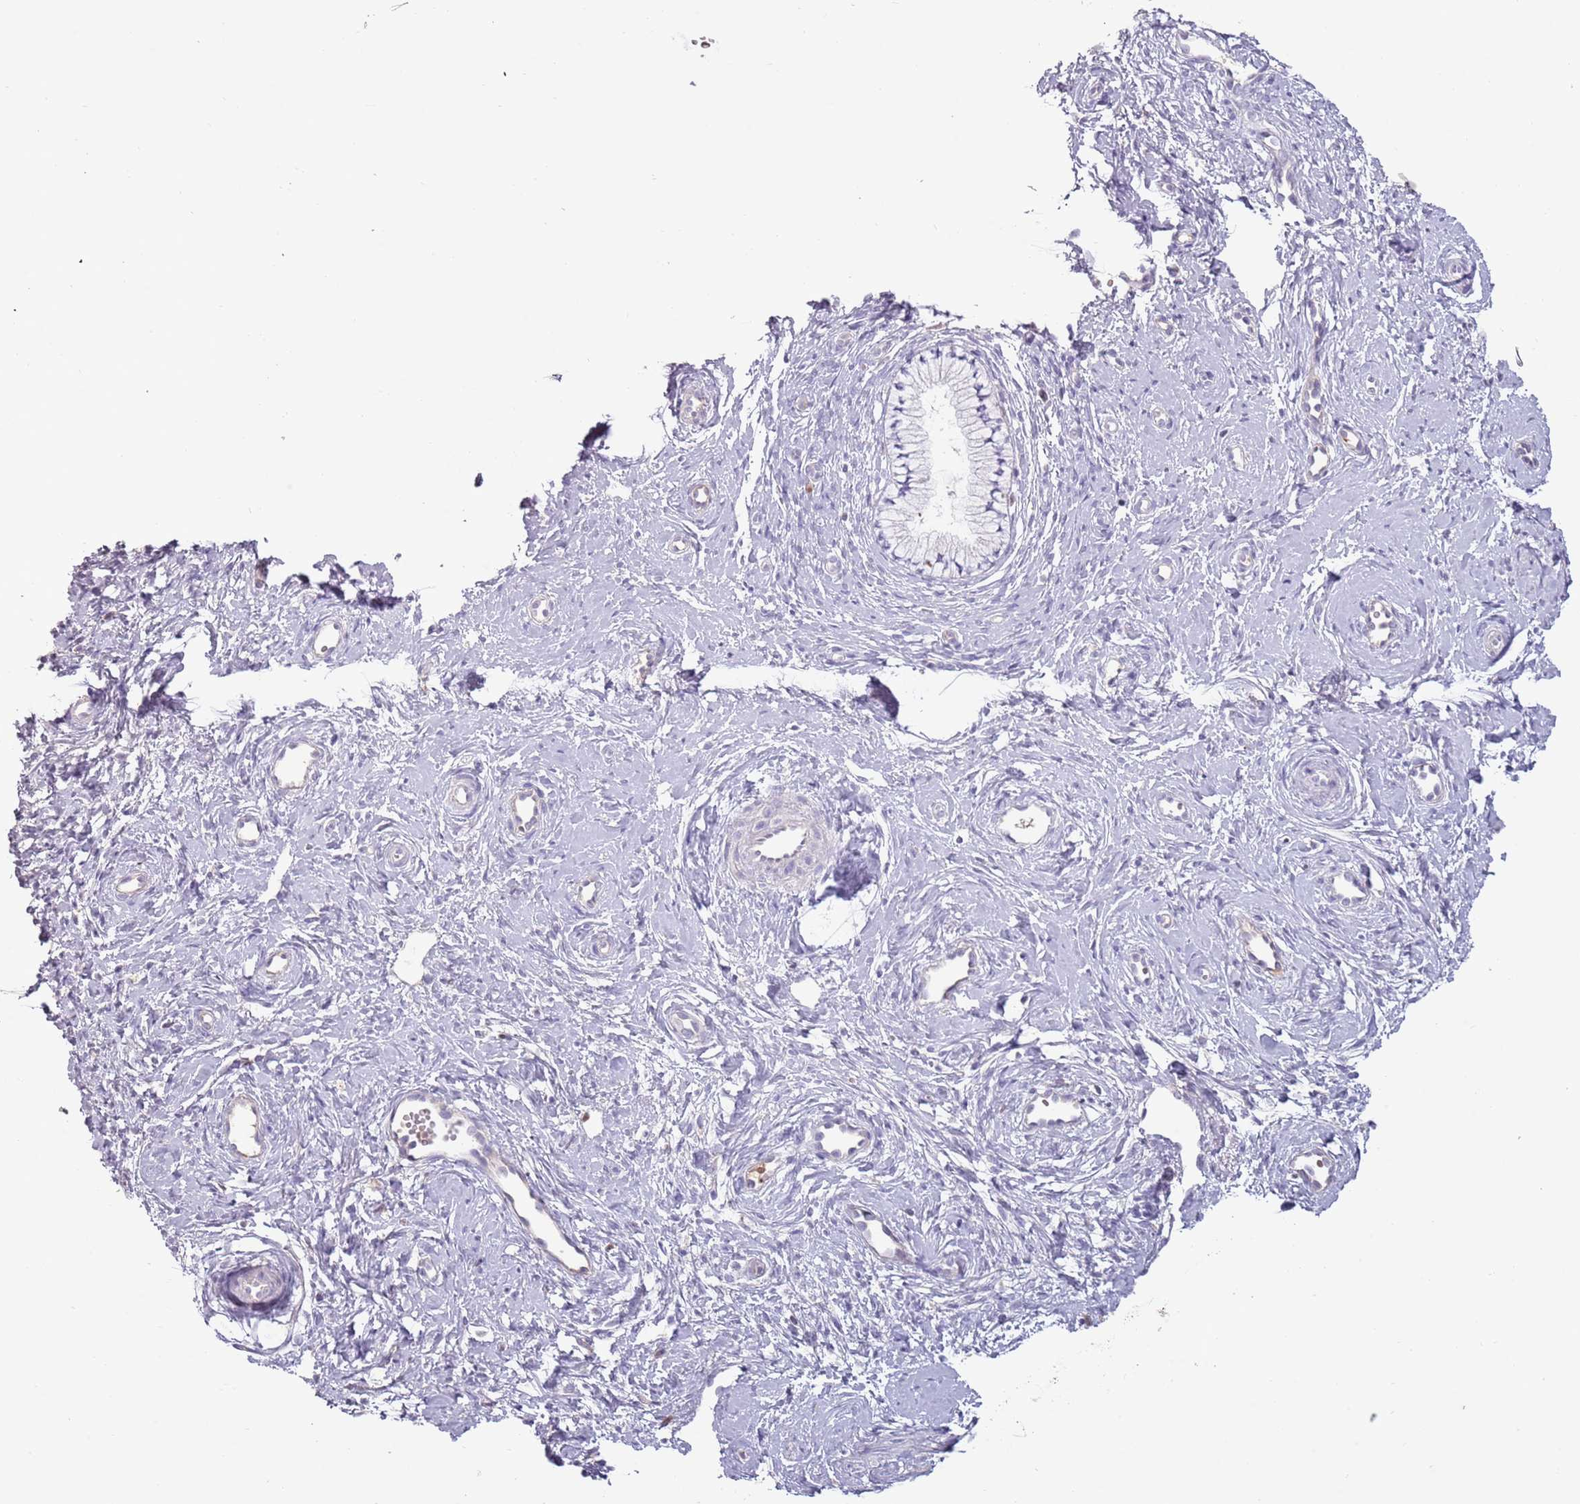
{"staining": {"intensity": "negative", "quantity": "none", "location": "none"}, "tissue": "cervix", "cell_type": "Glandular cells", "image_type": "normal", "snomed": [{"axis": "morphology", "description": "Normal tissue, NOS"}, {"axis": "topography", "description": "Cervix"}], "caption": "Cervix was stained to show a protein in brown. There is no significant expression in glandular cells. (DAB IHC visualized using brightfield microscopy, high magnification).", "gene": "SYS1", "patient": {"sex": "female", "age": 57}}